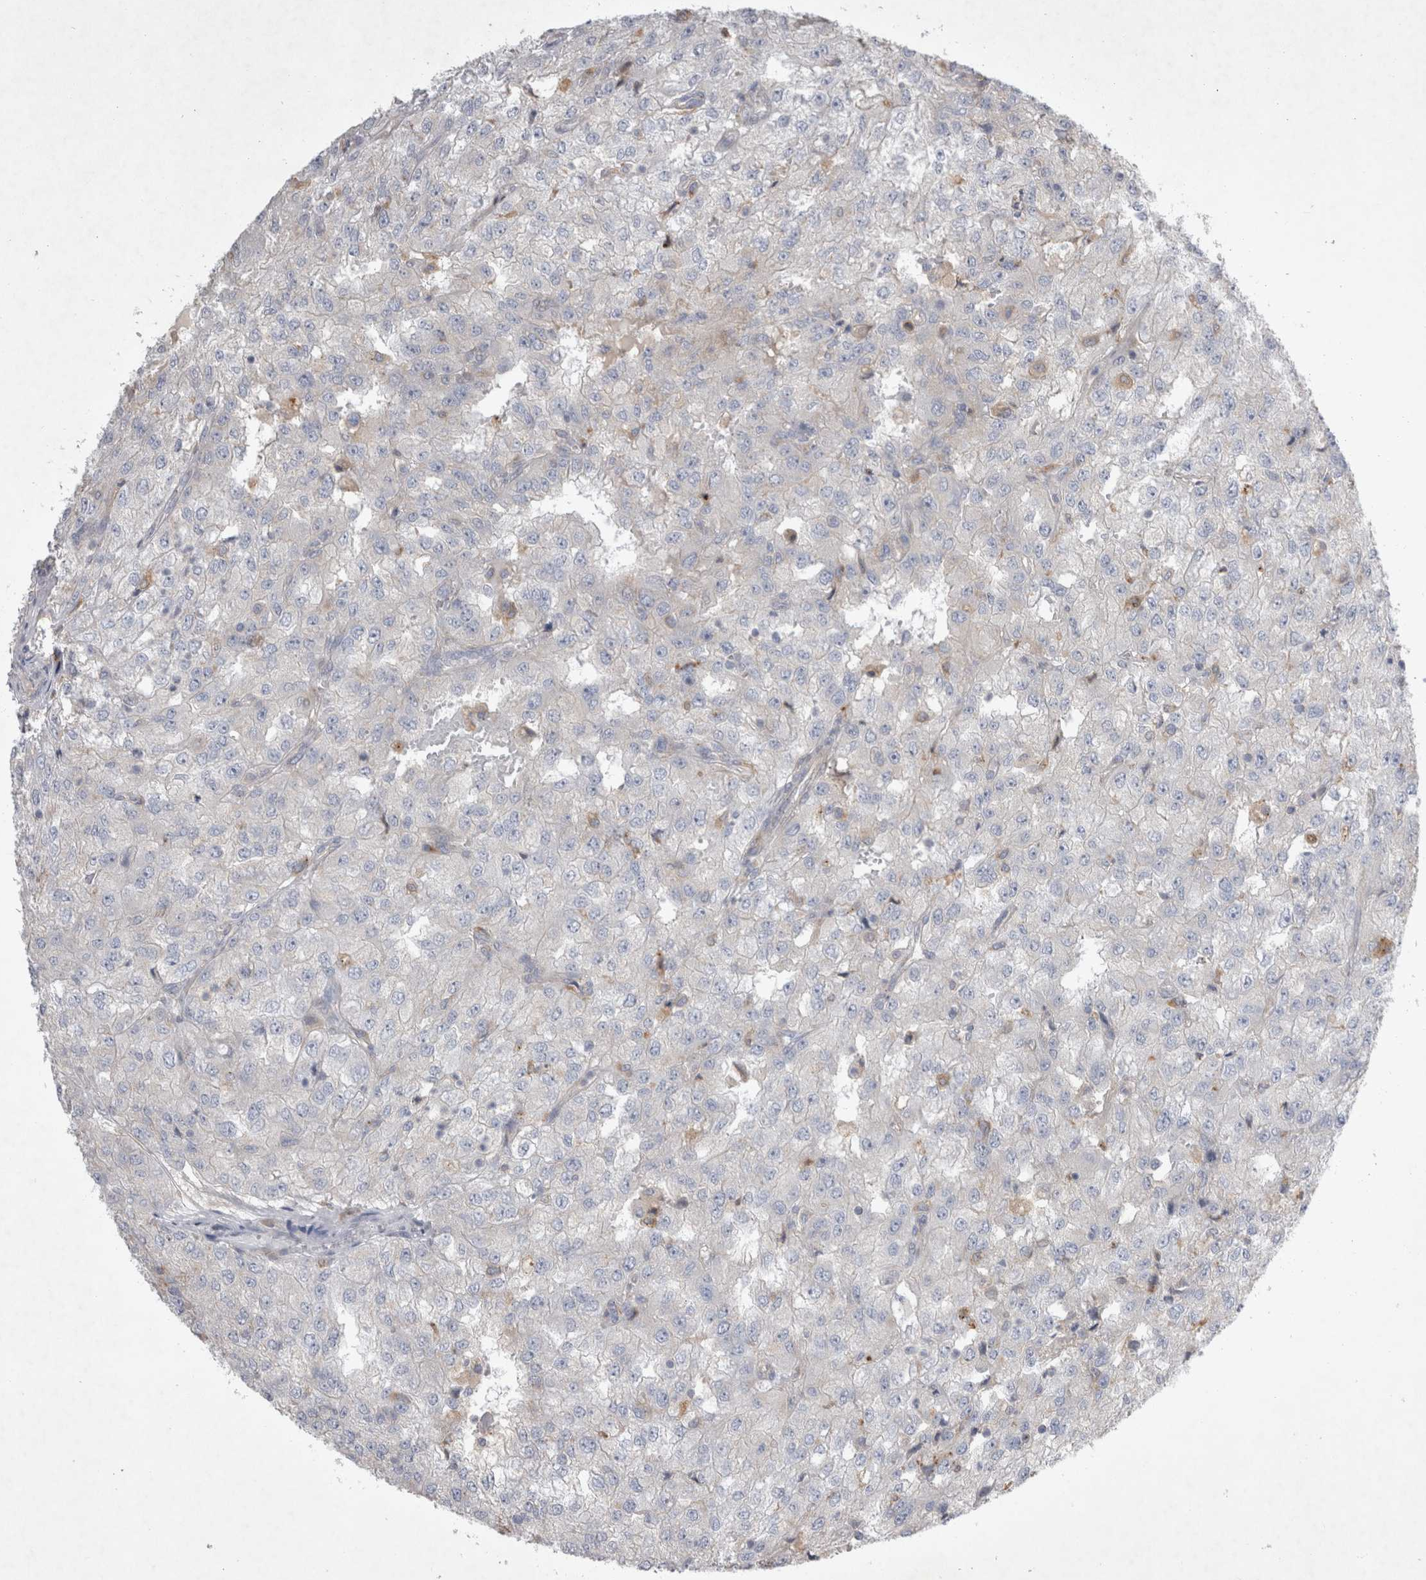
{"staining": {"intensity": "negative", "quantity": "none", "location": "none"}, "tissue": "renal cancer", "cell_type": "Tumor cells", "image_type": "cancer", "snomed": [{"axis": "morphology", "description": "Adenocarcinoma, NOS"}, {"axis": "topography", "description": "Kidney"}], "caption": "Human adenocarcinoma (renal) stained for a protein using IHC shows no positivity in tumor cells.", "gene": "STRADB", "patient": {"sex": "female", "age": 54}}